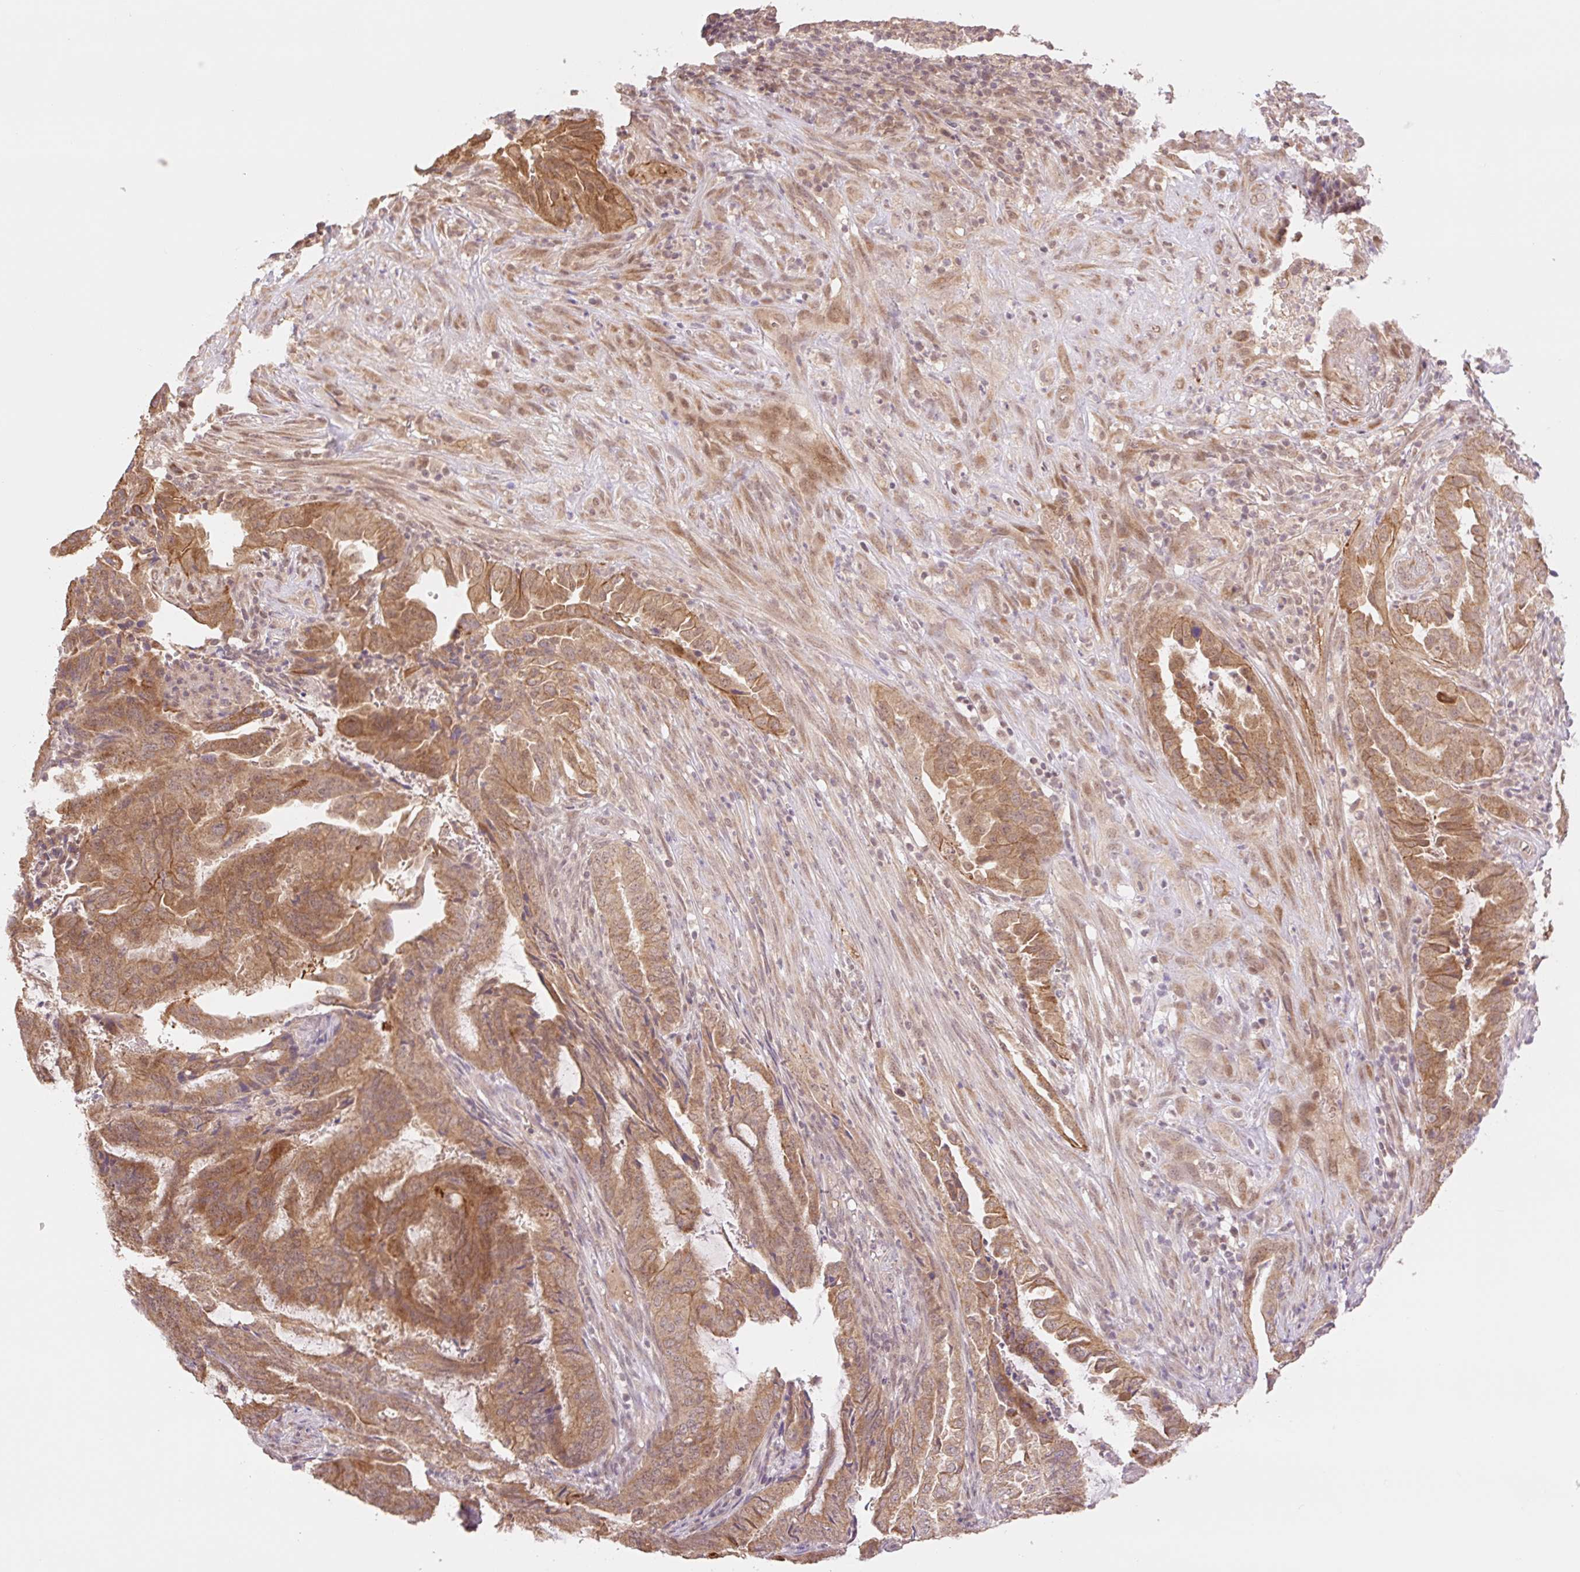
{"staining": {"intensity": "moderate", "quantity": ">75%", "location": "cytoplasmic/membranous"}, "tissue": "endometrial cancer", "cell_type": "Tumor cells", "image_type": "cancer", "snomed": [{"axis": "morphology", "description": "Adenocarcinoma, NOS"}, {"axis": "topography", "description": "Endometrium"}], "caption": "About >75% of tumor cells in endometrial cancer display moderate cytoplasmic/membranous protein expression as visualized by brown immunohistochemical staining.", "gene": "YJU2B", "patient": {"sex": "female", "age": 51}}